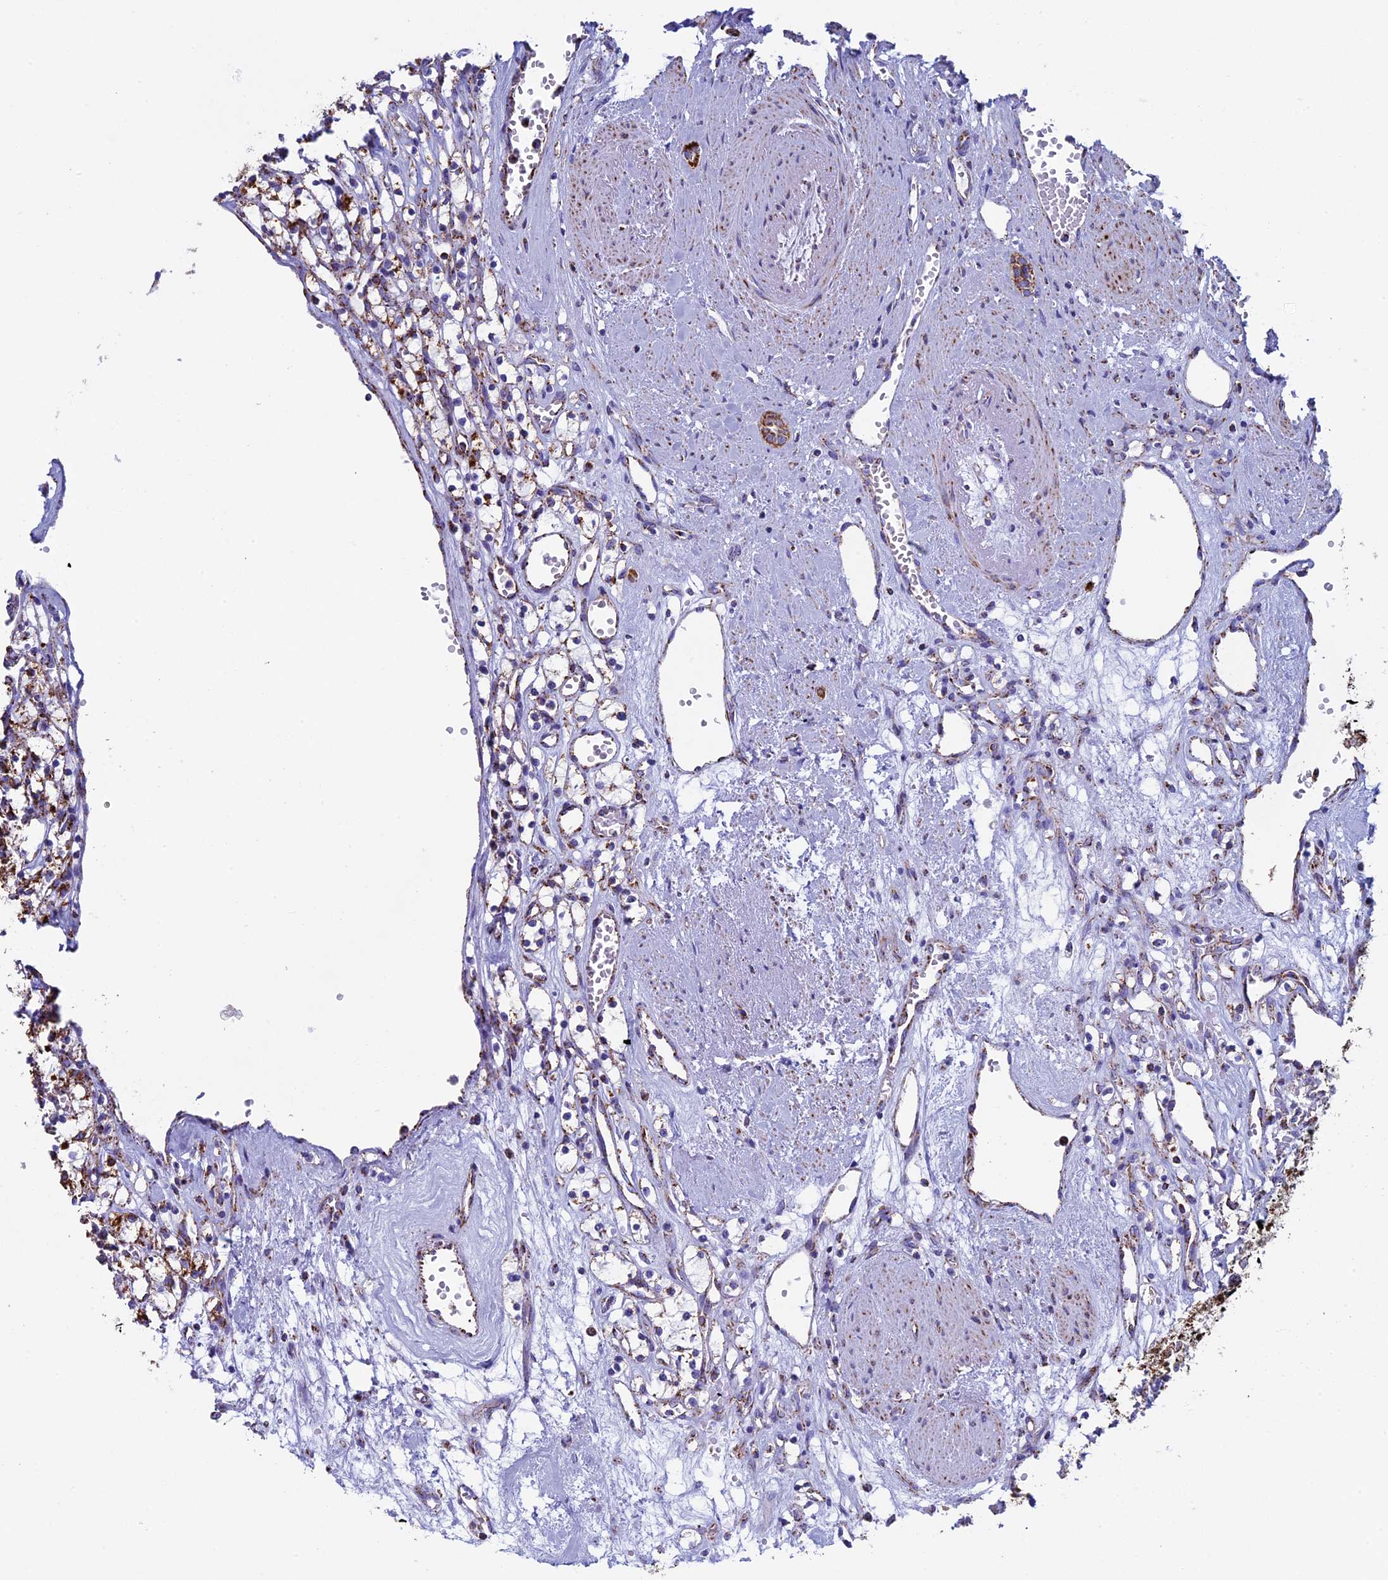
{"staining": {"intensity": "moderate", "quantity": ">75%", "location": "cytoplasmic/membranous"}, "tissue": "renal cancer", "cell_type": "Tumor cells", "image_type": "cancer", "snomed": [{"axis": "morphology", "description": "Adenocarcinoma, NOS"}, {"axis": "topography", "description": "Kidney"}], "caption": "Renal cancer (adenocarcinoma) stained with DAB immunohistochemistry (IHC) exhibits medium levels of moderate cytoplasmic/membranous positivity in approximately >75% of tumor cells.", "gene": "UQCRFS1", "patient": {"sex": "female", "age": 59}}